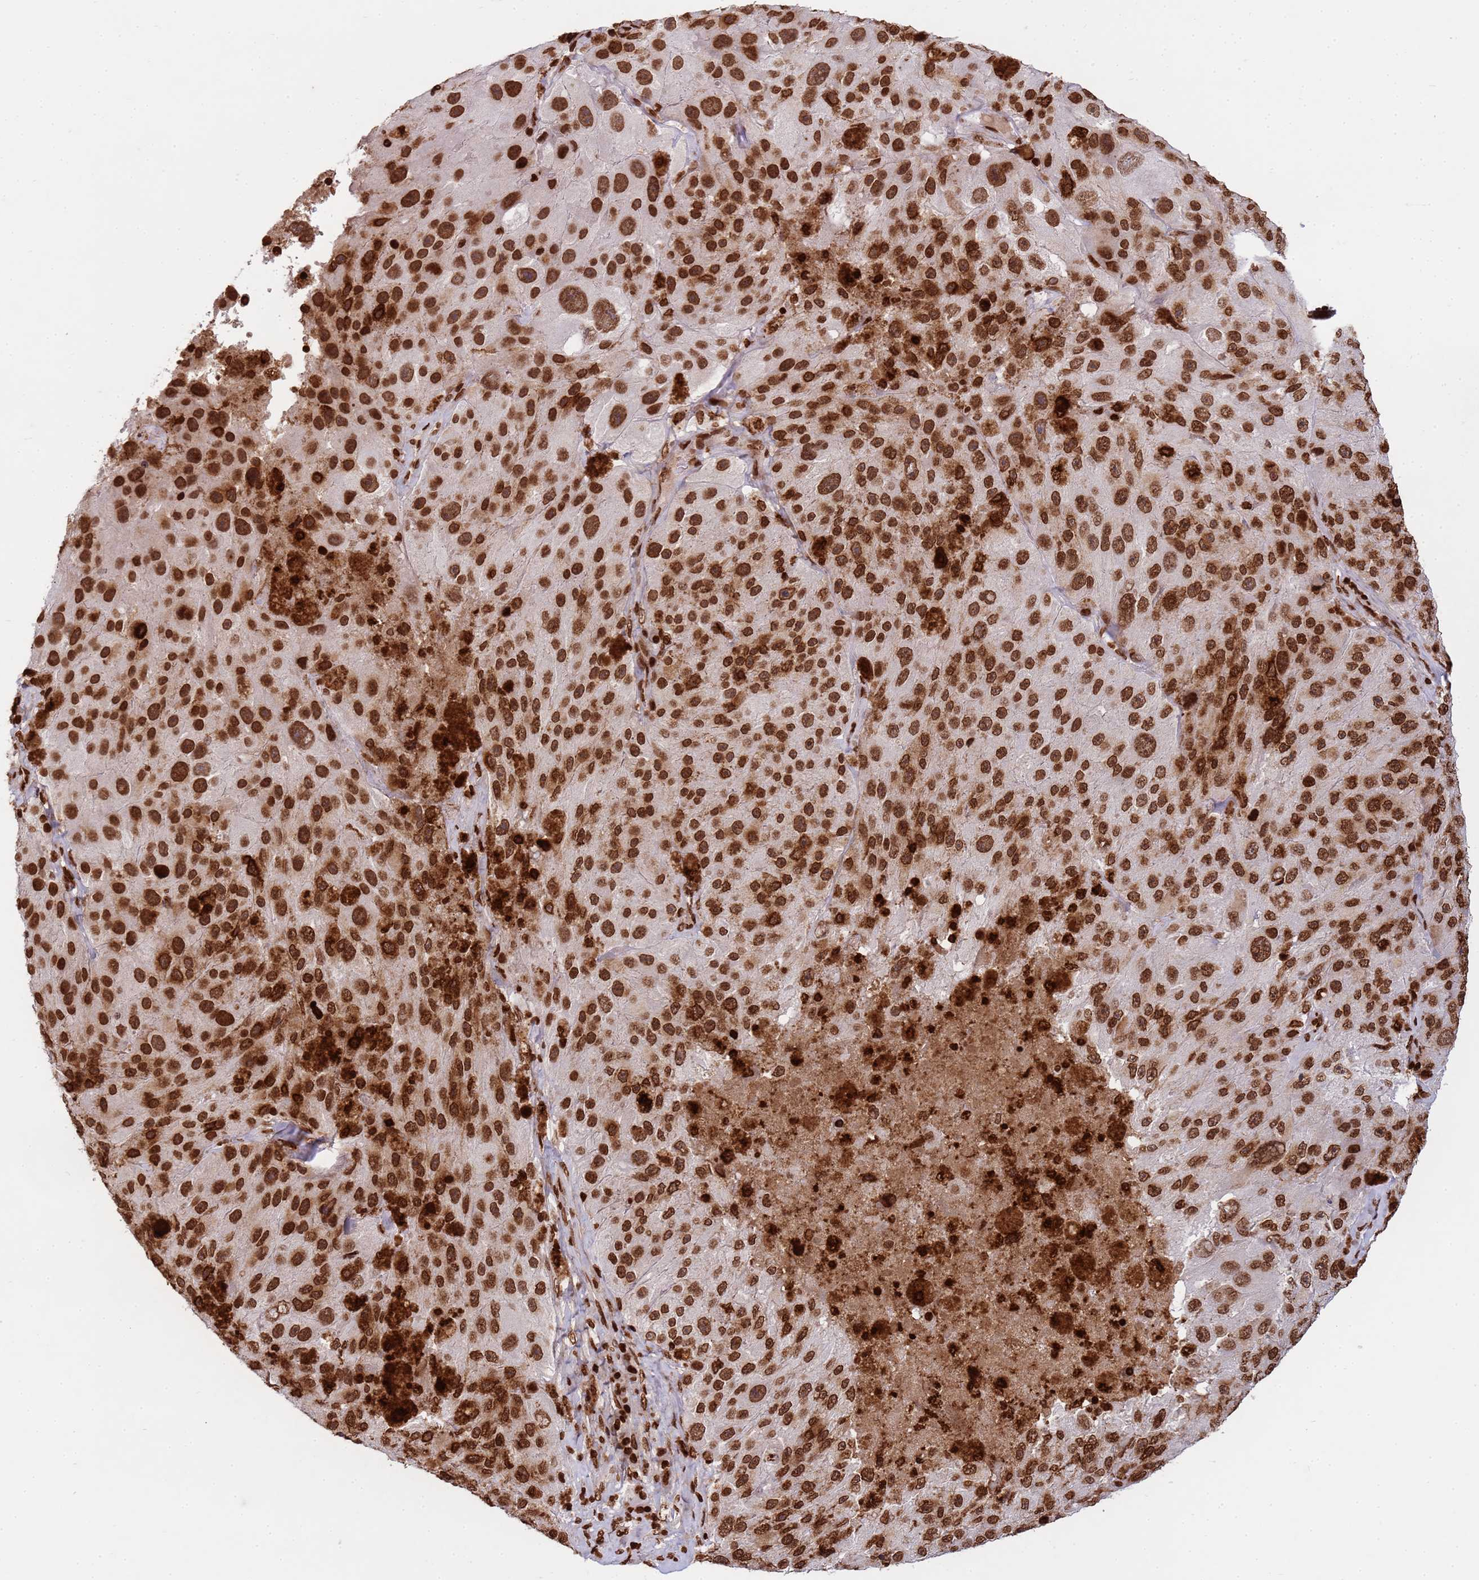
{"staining": {"intensity": "strong", "quantity": ">75%", "location": "nuclear"}, "tissue": "melanoma", "cell_type": "Tumor cells", "image_type": "cancer", "snomed": [{"axis": "morphology", "description": "Malignant melanoma, Metastatic site"}, {"axis": "topography", "description": "Lymph node"}], "caption": "Immunohistochemistry image of melanoma stained for a protein (brown), which reveals high levels of strong nuclear staining in approximately >75% of tumor cells.", "gene": "H3-3B", "patient": {"sex": "male", "age": 62}}